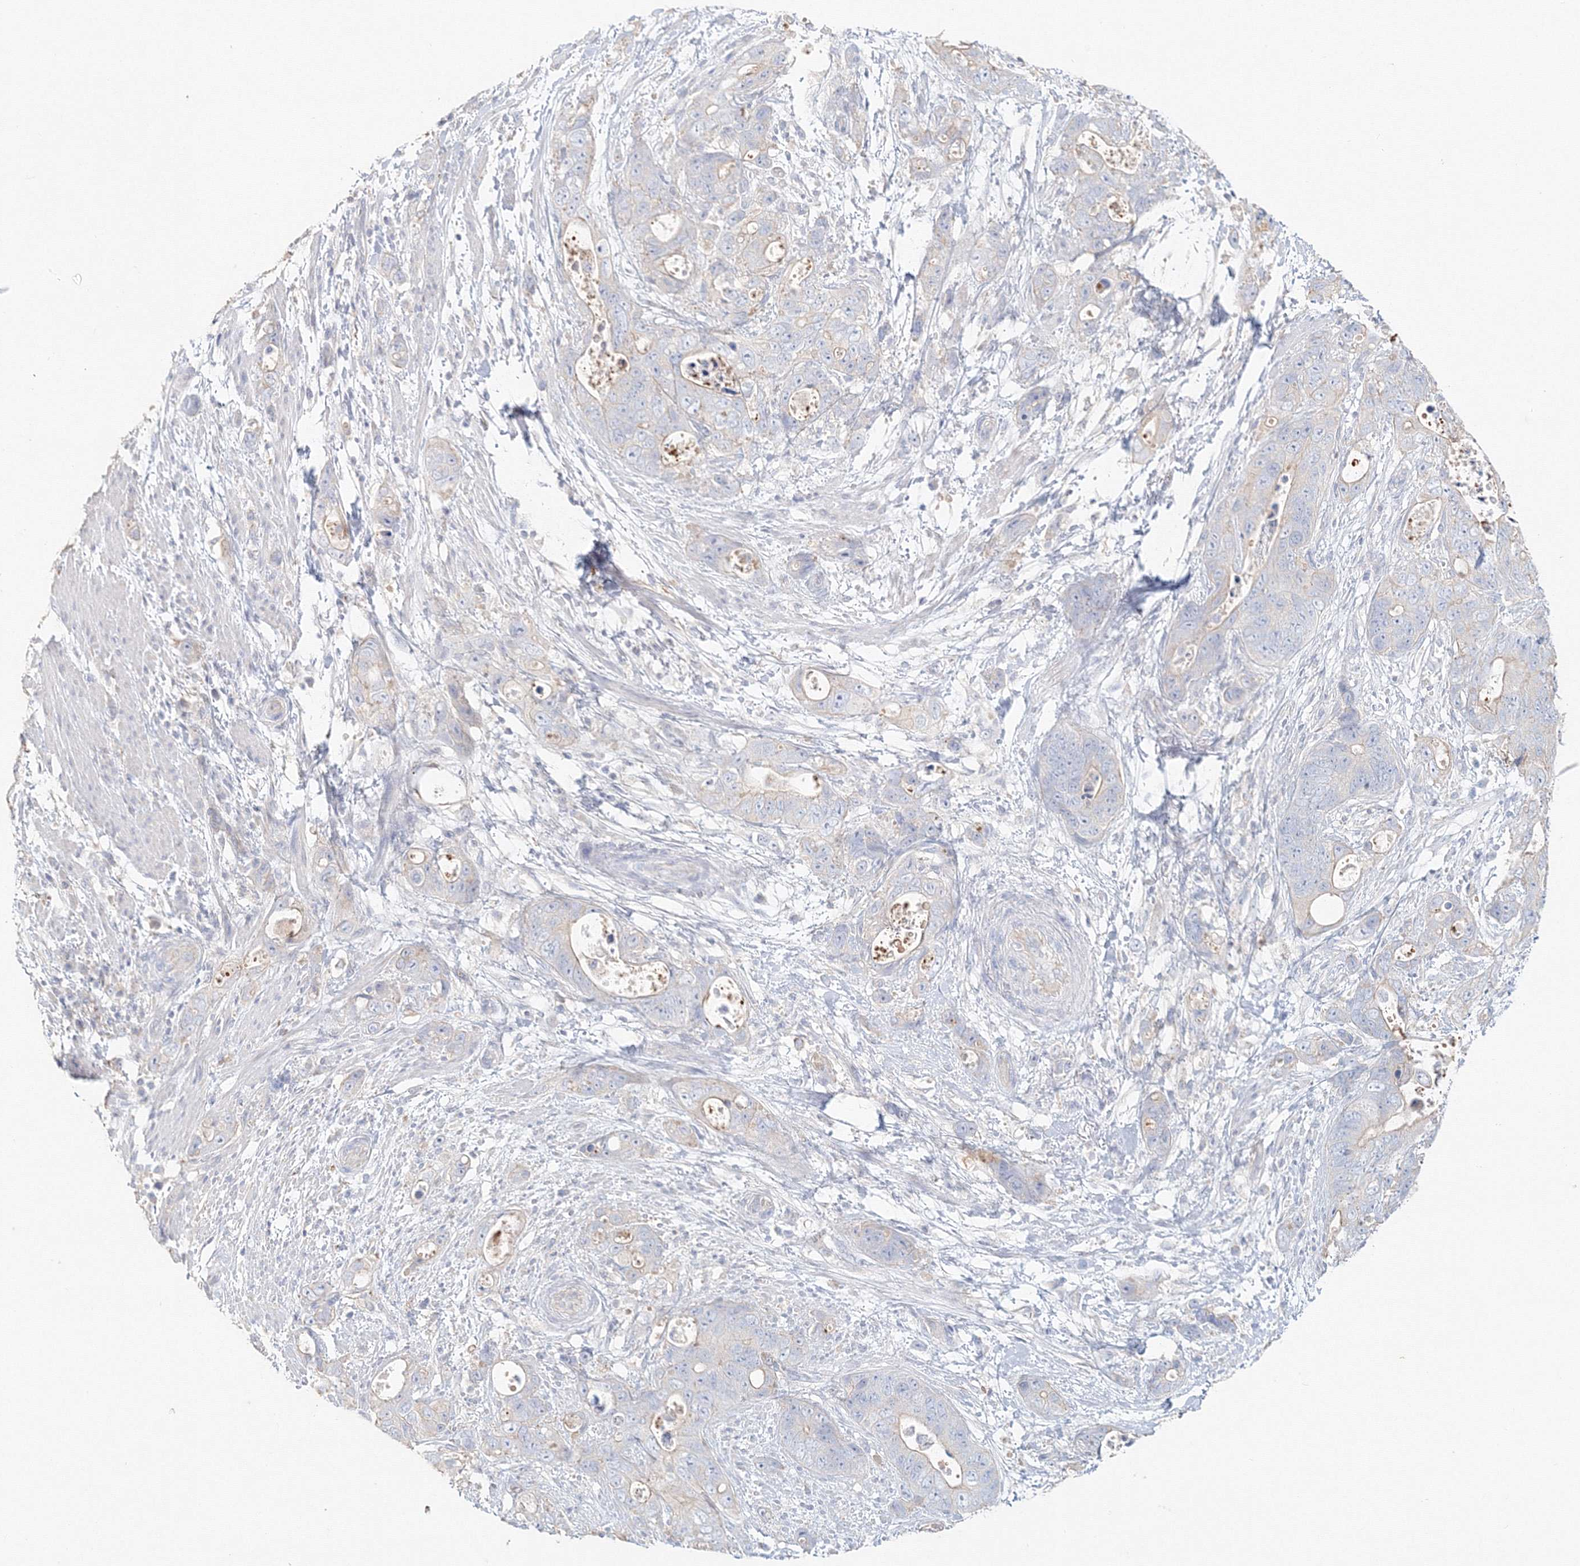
{"staining": {"intensity": "weak", "quantity": "<25%", "location": "cytoplasmic/membranous"}, "tissue": "stomach cancer", "cell_type": "Tumor cells", "image_type": "cancer", "snomed": [{"axis": "morphology", "description": "Adenocarcinoma, NOS"}, {"axis": "topography", "description": "Stomach"}], "caption": "Protein analysis of stomach cancer (adenocarcinoma) demonstrates no significant positivity in tumor cells.", "gene": "MMRN1", "patient": {"sex": "female", "age": 89}}